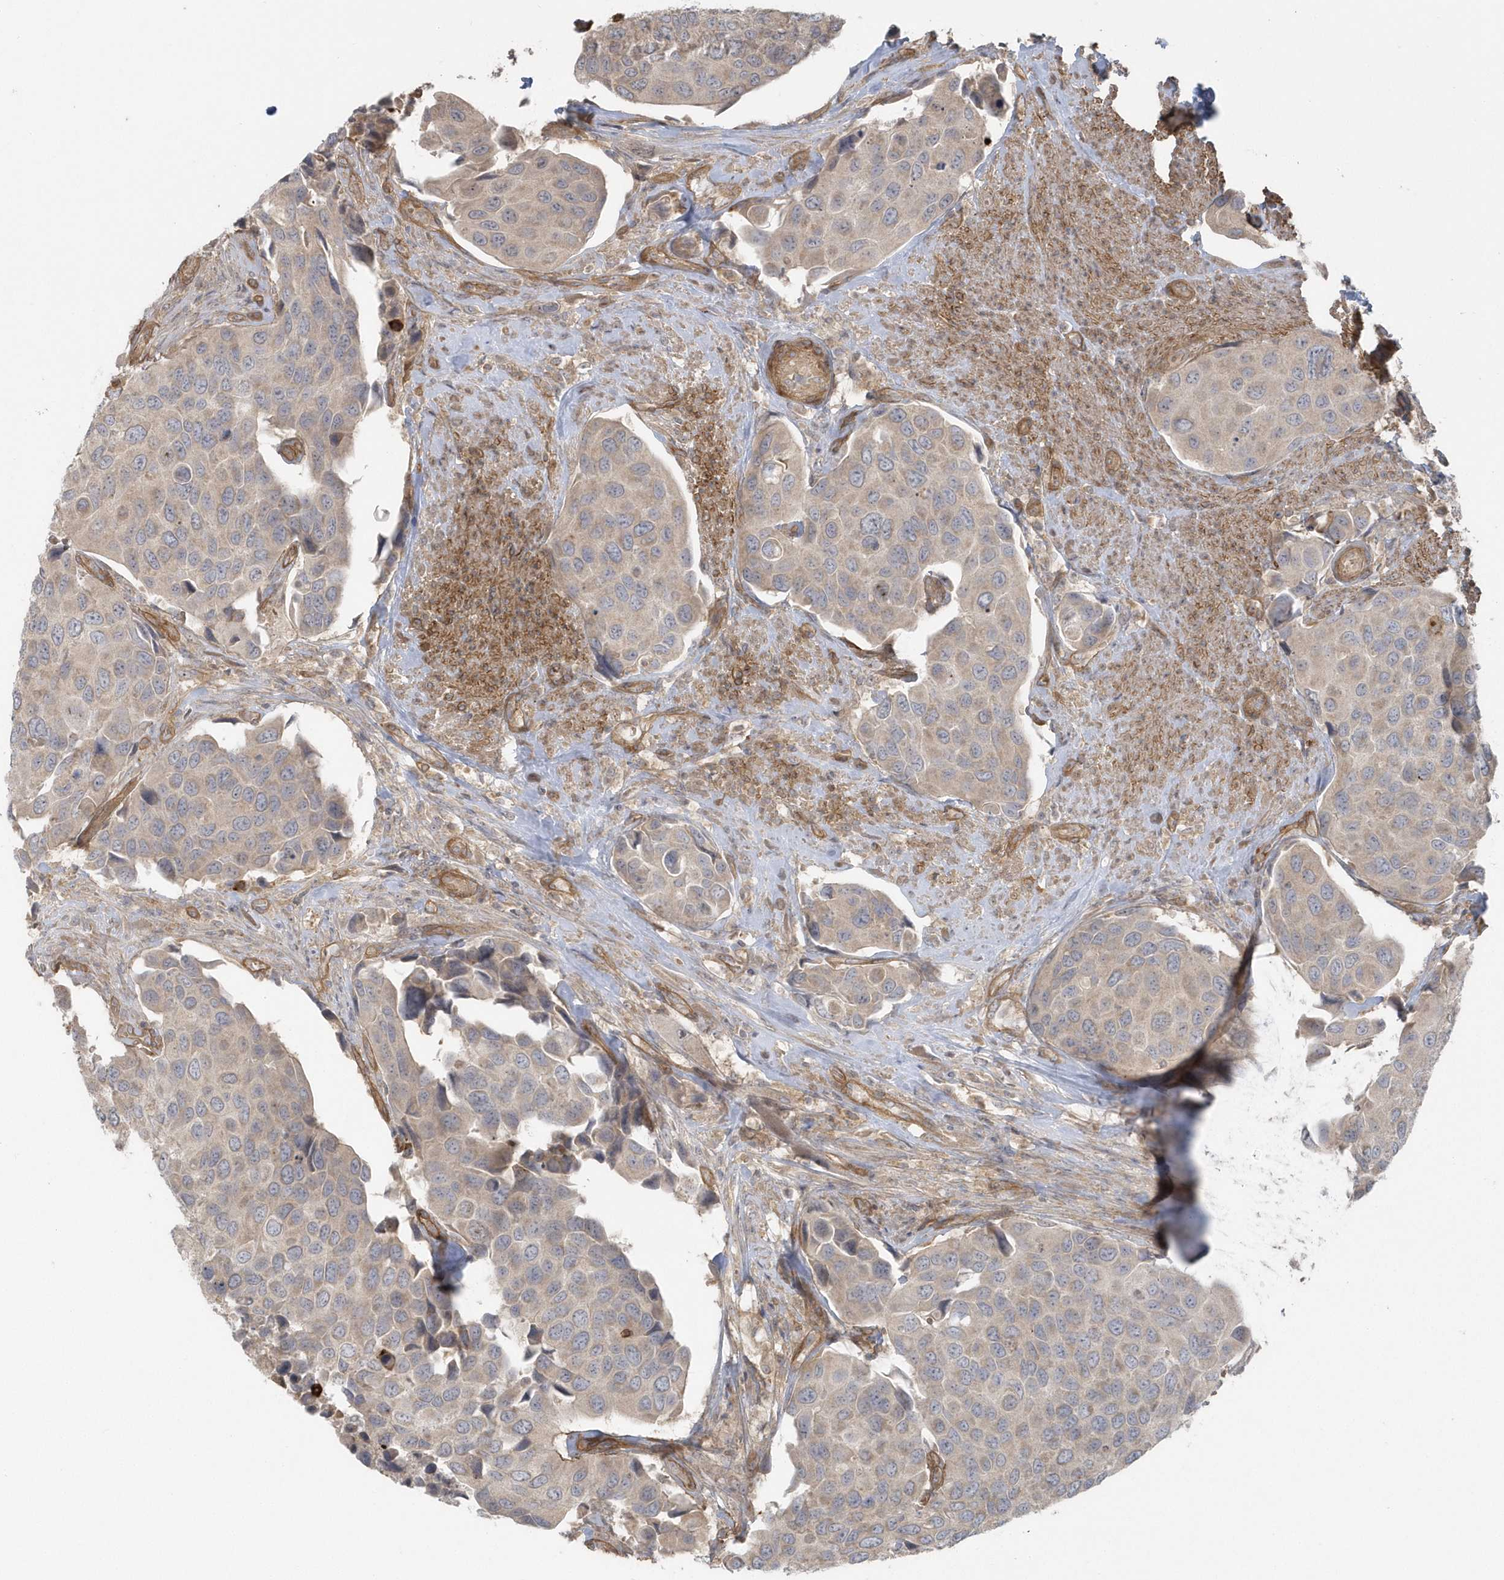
{"staining": {"intensity": "negative", "quantity": "none", "location": "none"}, "tissue": "urothelial cancer", "cell_type": "Tumor cells", "image_type": "cancer", "snomed": [{"axis": "morphology", "description": "Urothelial carcinoma, High grade"}, {"axis": "topography", "description": "Urinary bladder"}], "caption": "Immunohistochemical staining of urothelial carcinoma (high-grade) shows no significant staining in tumor cells. (Brightfield microscopy of DAB immunohistochemistry at high magnification).", "gene": "ACTR1A", "patient": {"sex": "male", "age": 74}}